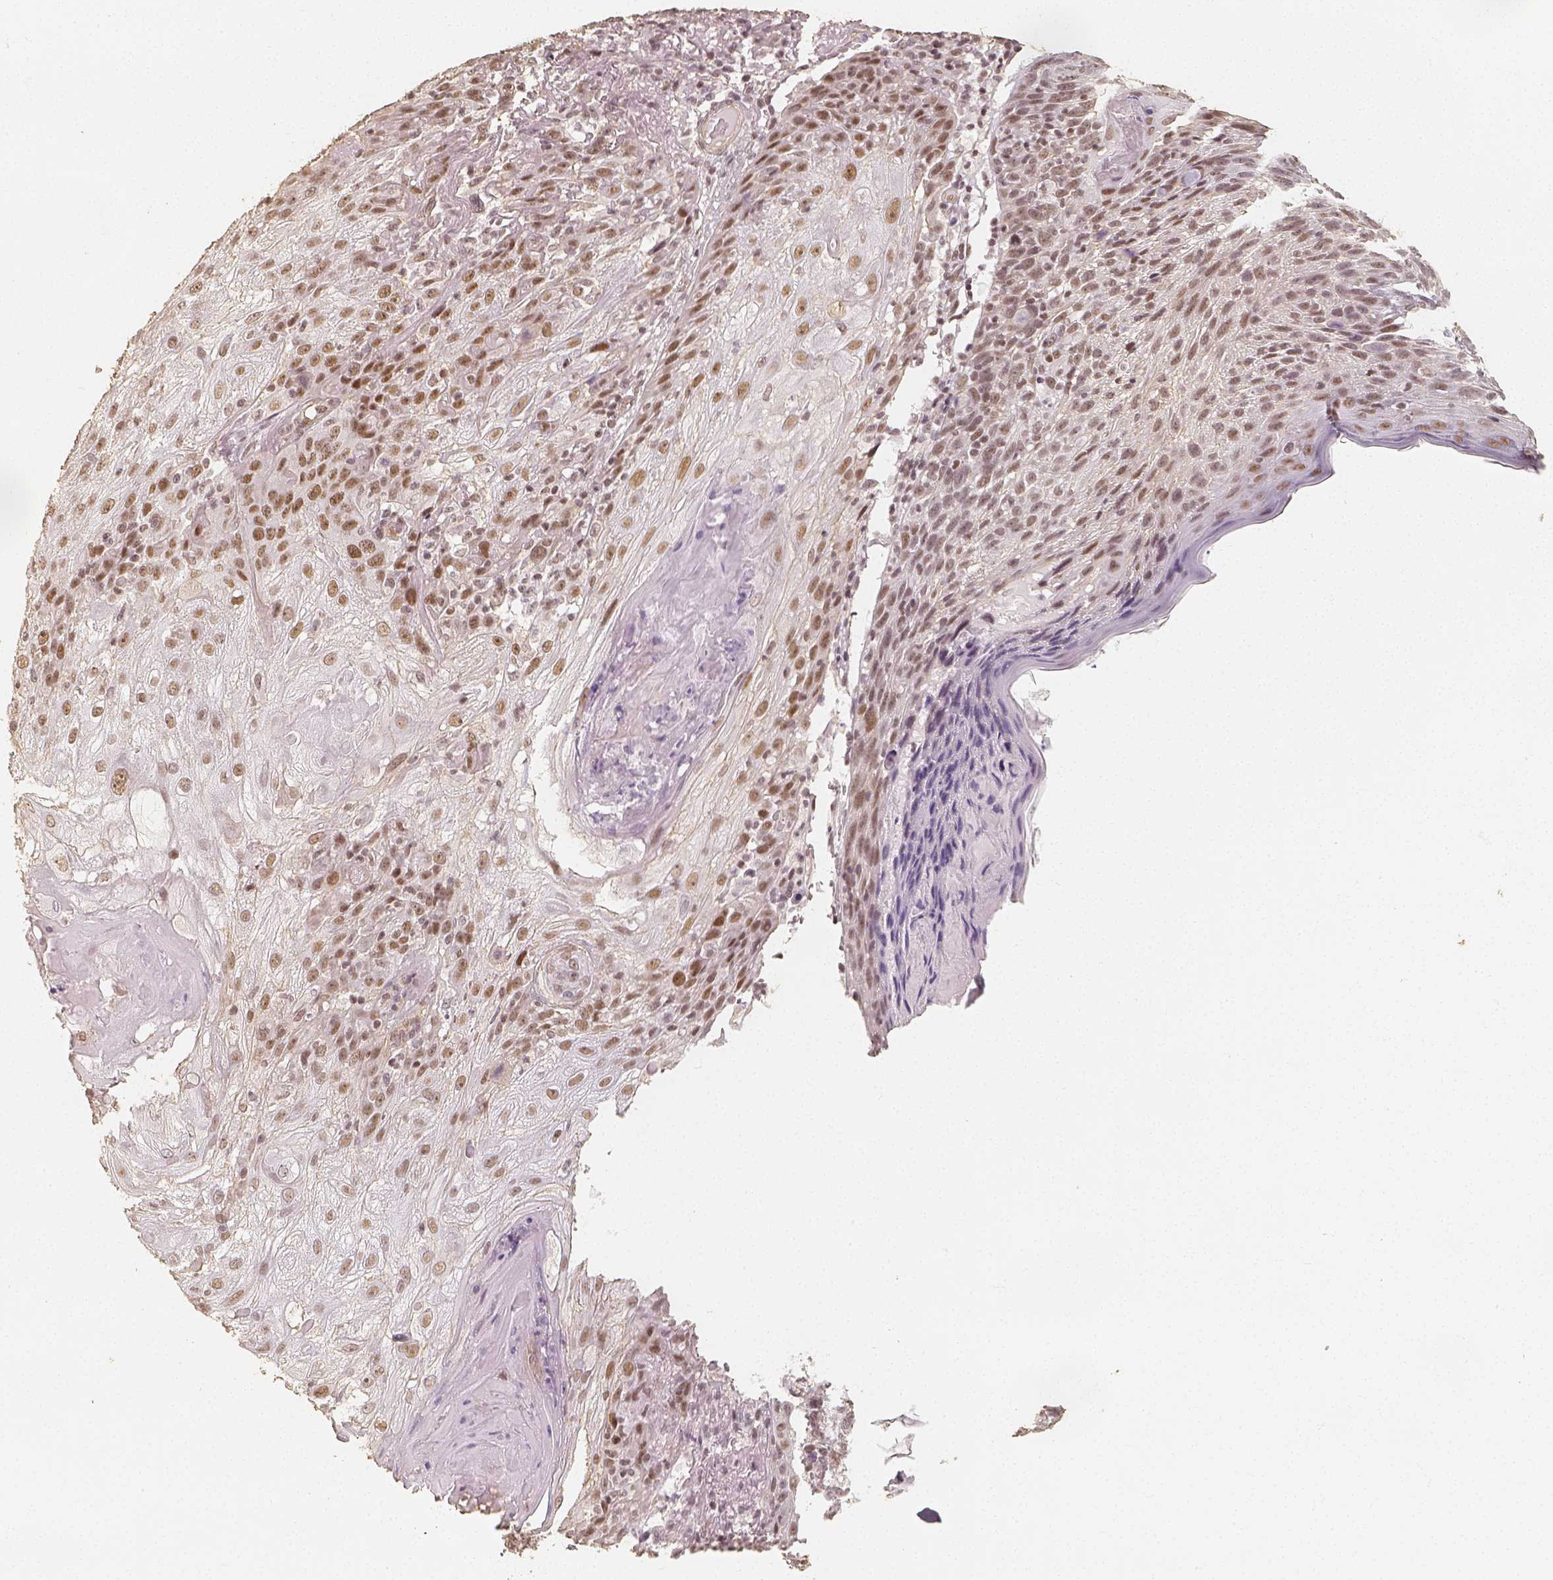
{"staining": {"intensity": "moderate", "quantity": ">75%", "location": "nuclear"}, "tissue": "skin cancer", "cell_type": "Tumor cells", "image_type": "cancer", "snomed": [{"axis": "morphology", "description": "Normal tissue, NOS"}, {"axis": "morphology", "description": "Squamous cell carcinoma, NOS"}, {"axis": "topography", "description": "Skin"}], "caption": "Squamous cell carcinoma (skin) stained with immunohistochemistry demonstrates moderate nuclear staining in about >75% of tumor cells. (DAB (3,3'-diaminobenzidine) IHC with brightfield microscopy, high magnification).", "gene": "HDAC1", "patient": {"sex": "female", "age": 83}}